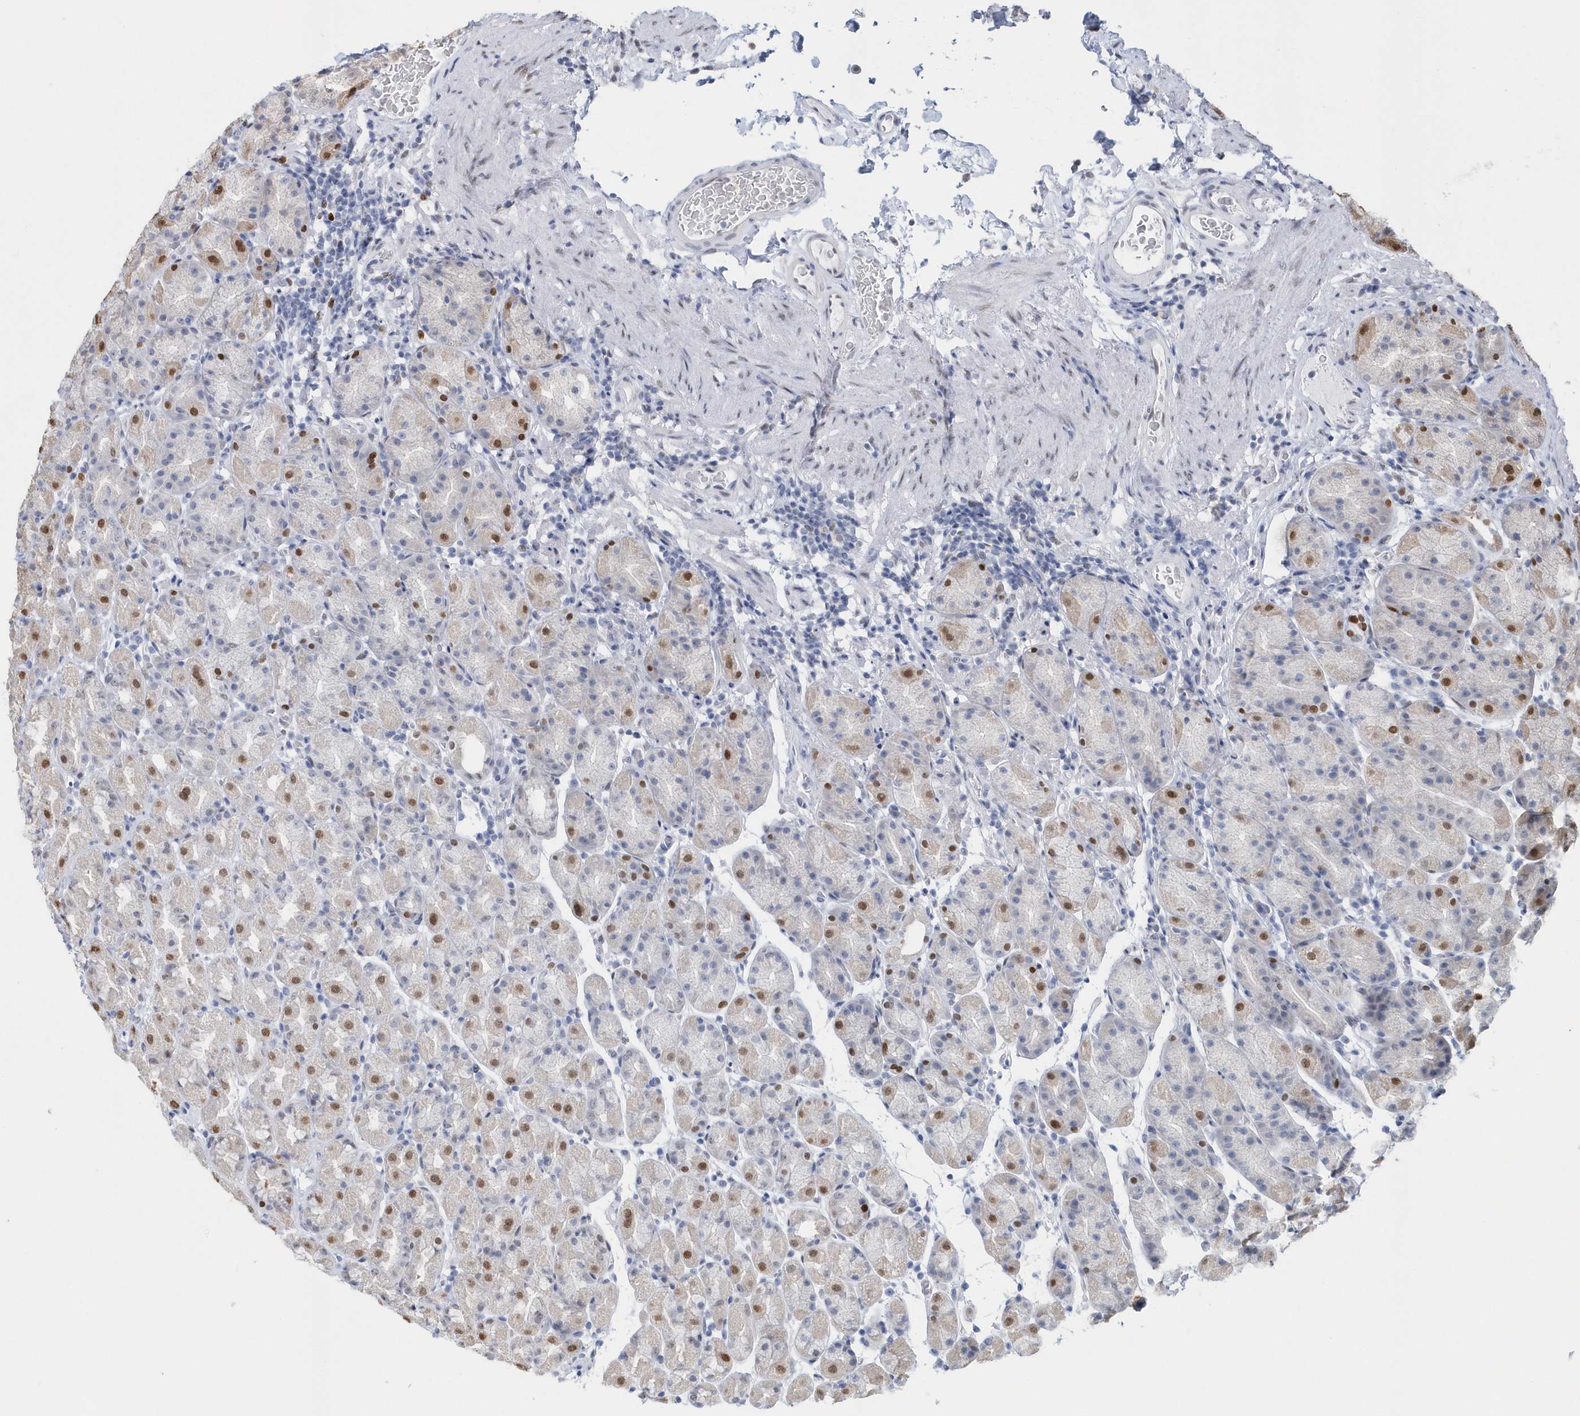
{"staining": {"intensity": "strong", "quantity": "<25%", "location": "nuclear"}, "tissue": "stomach", "cell_type": "Glandular cells", "image_type": "normal", "snomed": [{"axis": "morphology", "description": "Normal tissue, NOS"}, {"axis": "topography", "description": "Stomach, upper"}], "caption": "Protein expression analysis of unremarkable stomach displays strong nuclear positivity in approximately <25% of glandular cells. The staining was performed using DAB to visualize the protein expression in brown, while the nuclei were stained in blue with hematoxylin (Magnification: 20x).", "gene": "MACROH2A2", "patient": {"sex": "male", "age": 68}}